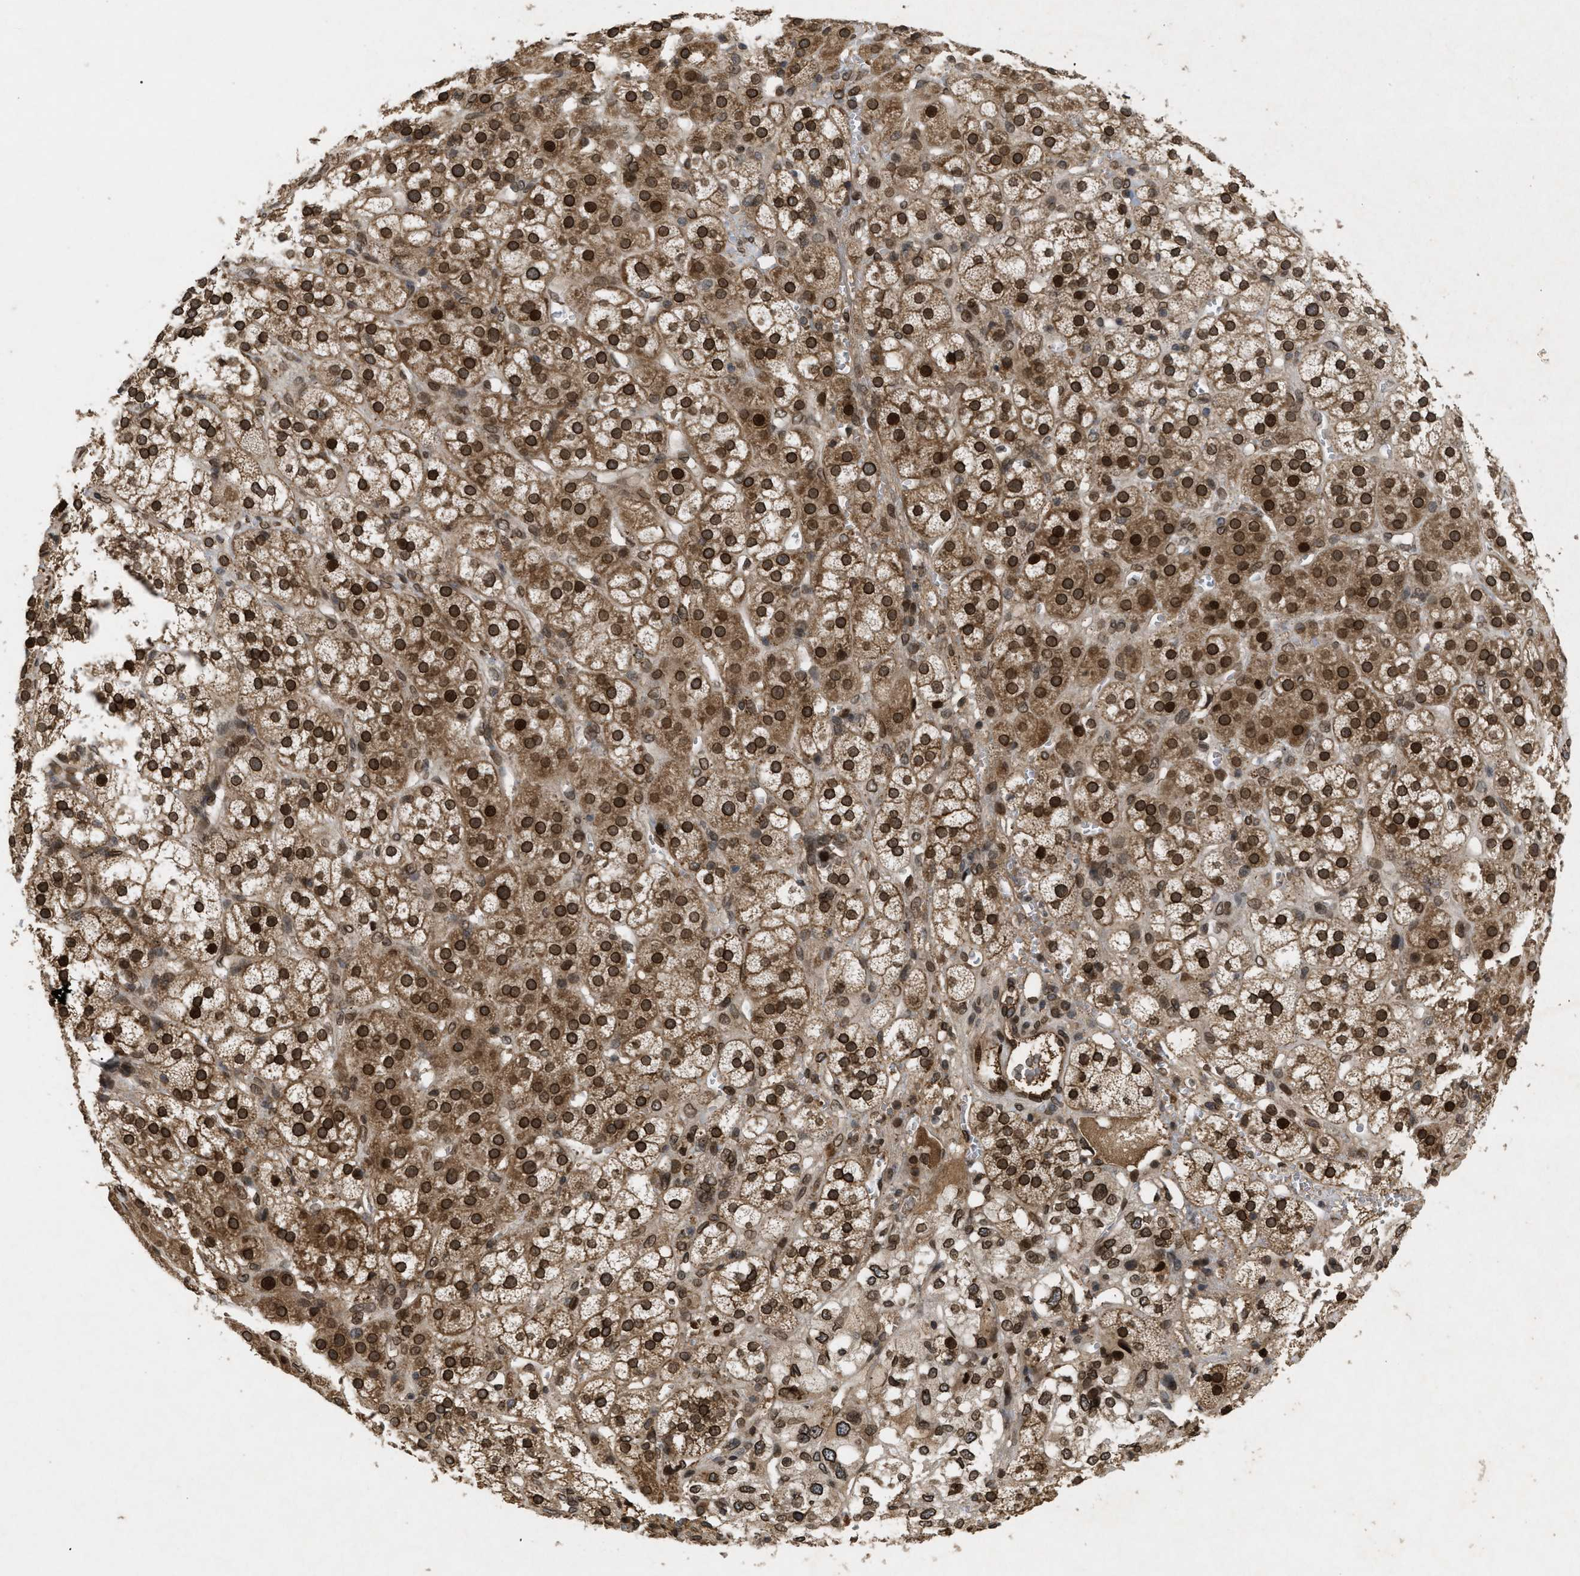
{"staining": {"intensity": "strong", "quantity": ">75%", "location": "cytoplasmic/membranous,nuclear"}, "tissue": "adrenal gland", "cell_type": "Glandular cells", "image_type": "normal", "snomed": [{"axis": "morphology", "description": "Normal tissue, NOS"}, {"axis": "topography", "description": "Adrenal gland"}], "caption": "Immunohistochemical staining of unremarkable human adrenal gland exhibits strong cytoplasmic/membranous,nuclear protein positivity in about >75% of glandular cells. The staining was performed using DAB (3,3'-diaminobenzidine), with brown indicating positive protein expression. Nuclei are stained blue with hematoxylin.", "gene": "CRY1", "patient": {"sex": "male", "age": 56}}